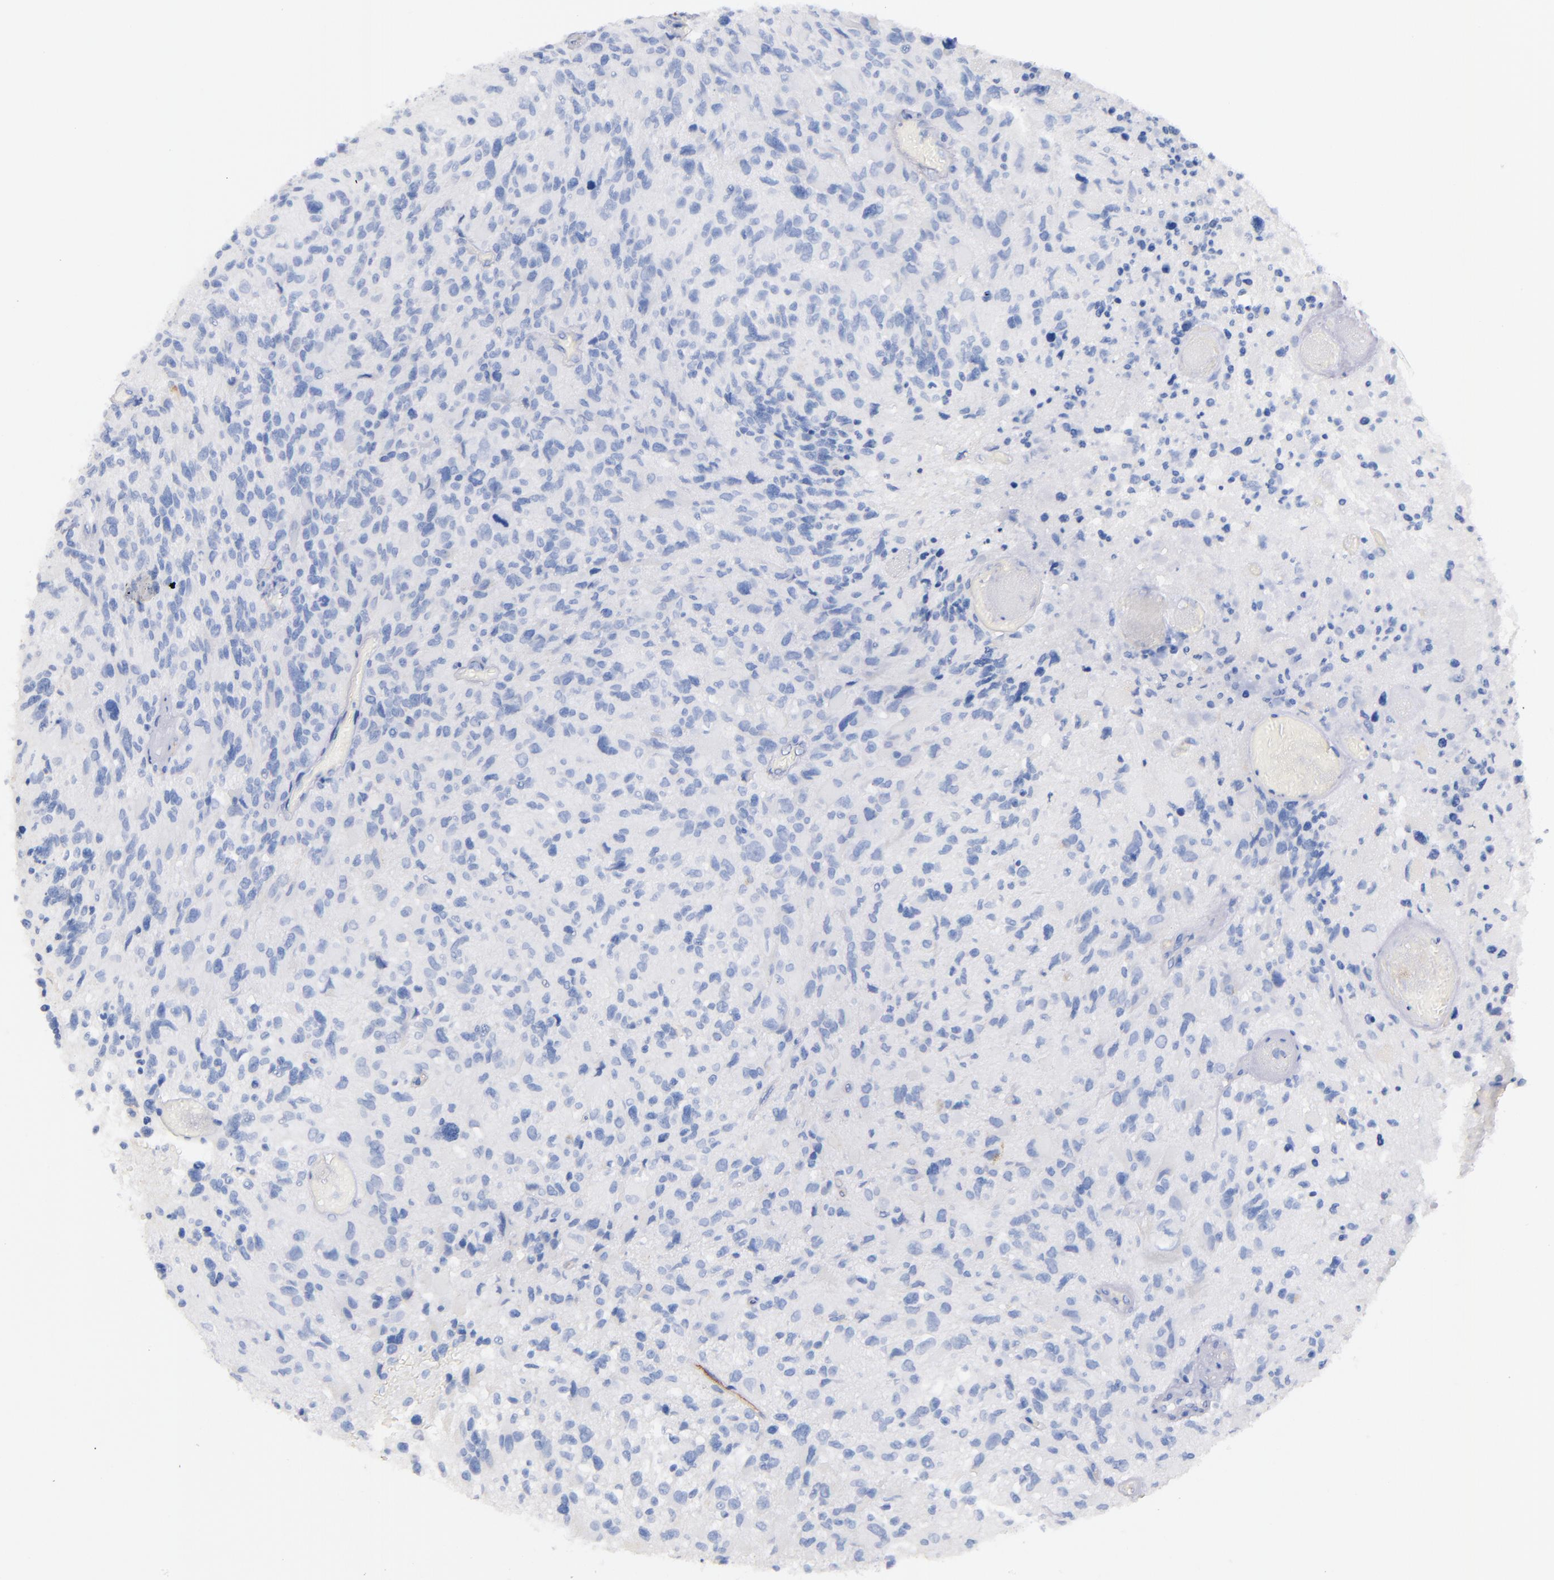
{"staining": {"intensity": "negative", "quantity": "none", "location": "none"}, "tissue": "glioma", "cell_type": "Tumor cells", "image_type": "cancer", "snomed": [{"axis": "morphology", "description": "Glioma, malignant, High grade"}, {"axis": "topography", "description": "Brain"}], "caption": "Tumor cells show no significant protein expression in high-grade glioma (malignant). (Immunohistochemistry, brightfield microscopy, high magnification).", "gene": "KIT", "patient": {"sex": "male", "age": 69}}